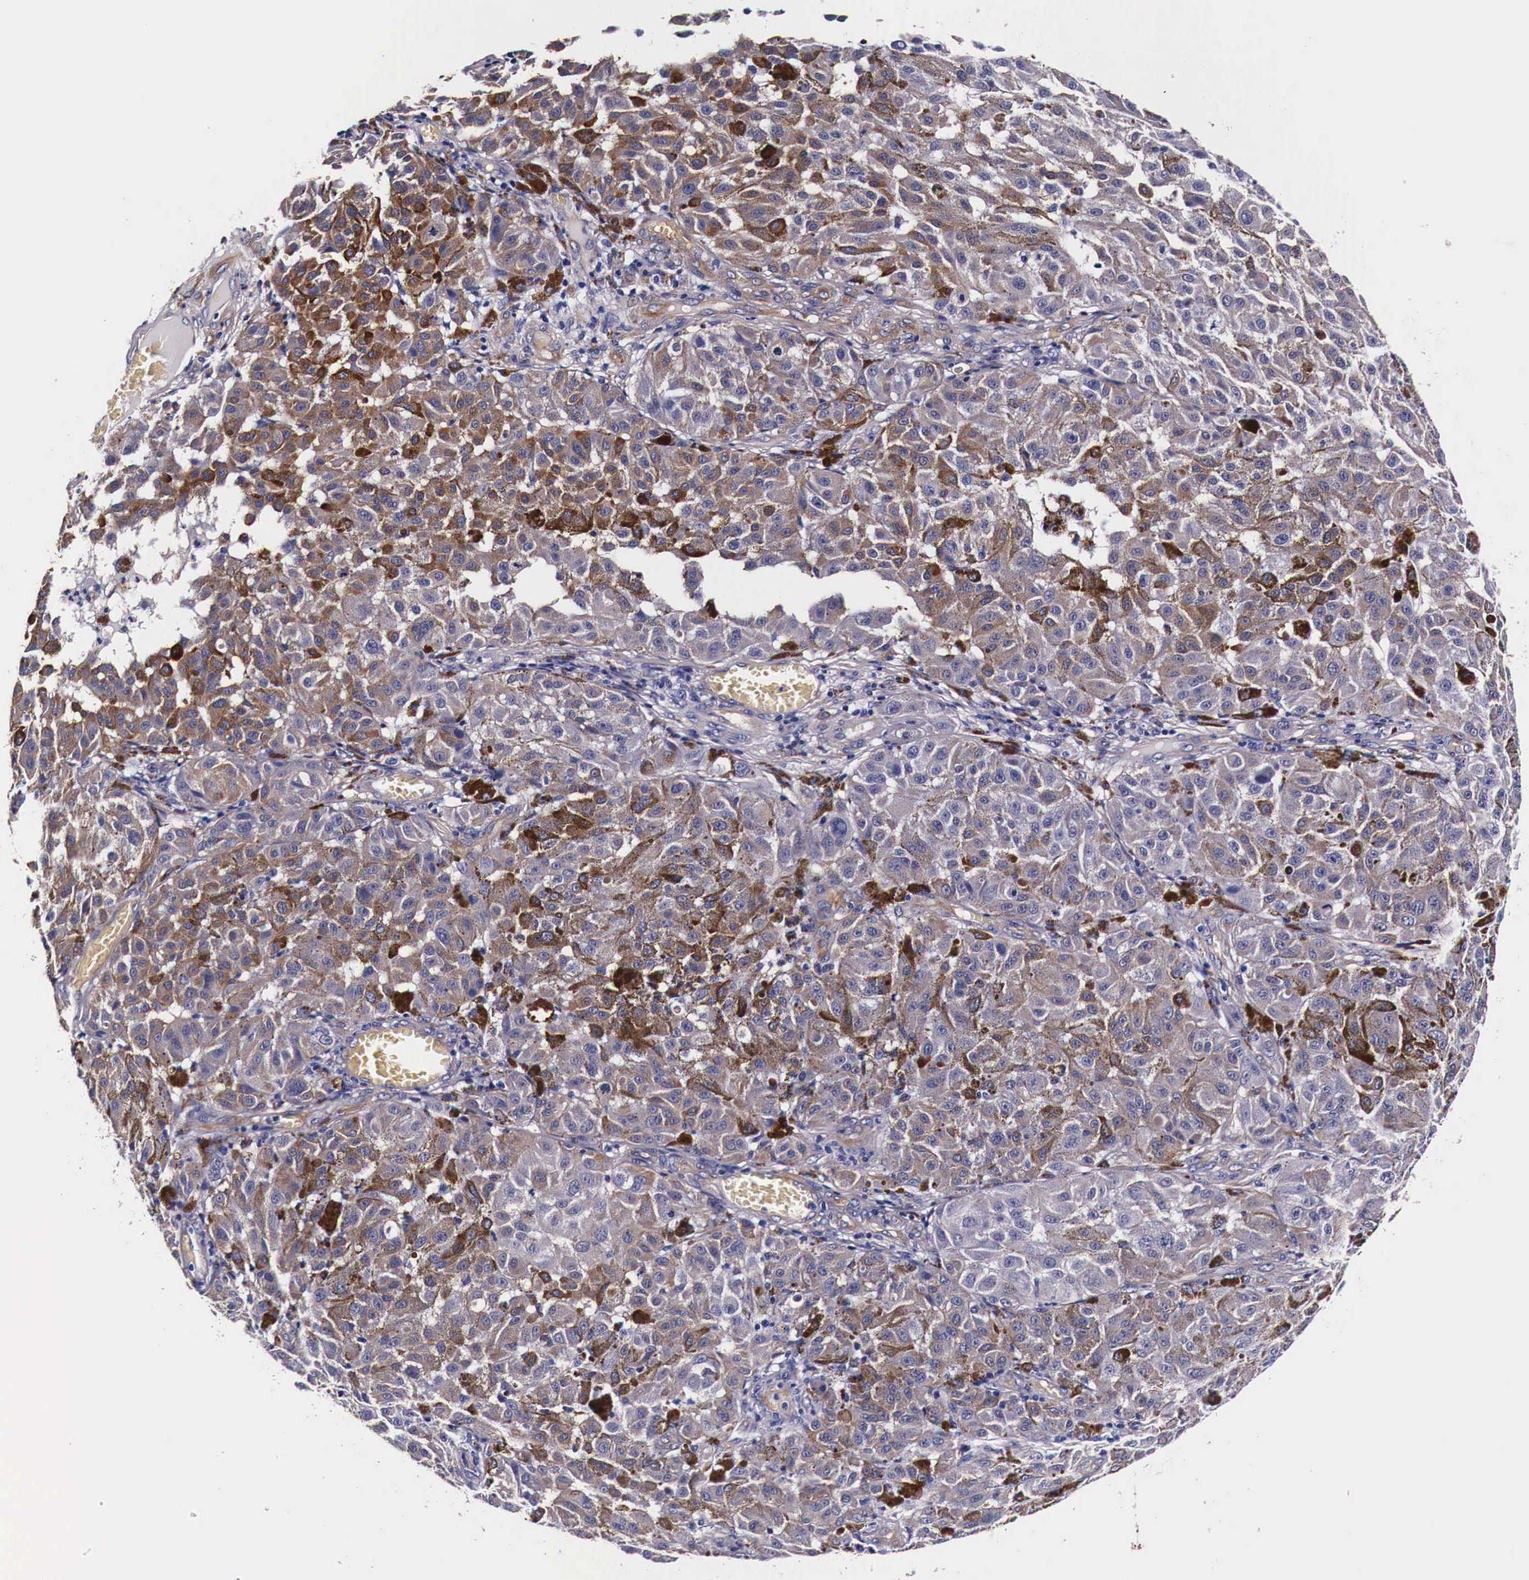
{"staining": {"intensity": "weak", "quantity": "25%-75%", "location": "cytoplasmic/membranous"}, "tissue": "melanoma", "cell_type": "Tumor cells", "image_type": "cancer", "snomed": [{"axis": "morphology", "description": "Malignant melanoma, NOS"}, {"axis": "topography", "description": "Skin"}], "caption": "Immunohistochemistry micrograph of neoplastic tissue: human malignant melanoma stained using IHC displays low levels of weak protein expression localized specifically in the cytoplasmic/membranous of tumor cells, appearing as a cytoplasmic/membranous brown color.", "gene": "HSPB1", "patient": {"sex": "female", "age": 64}}